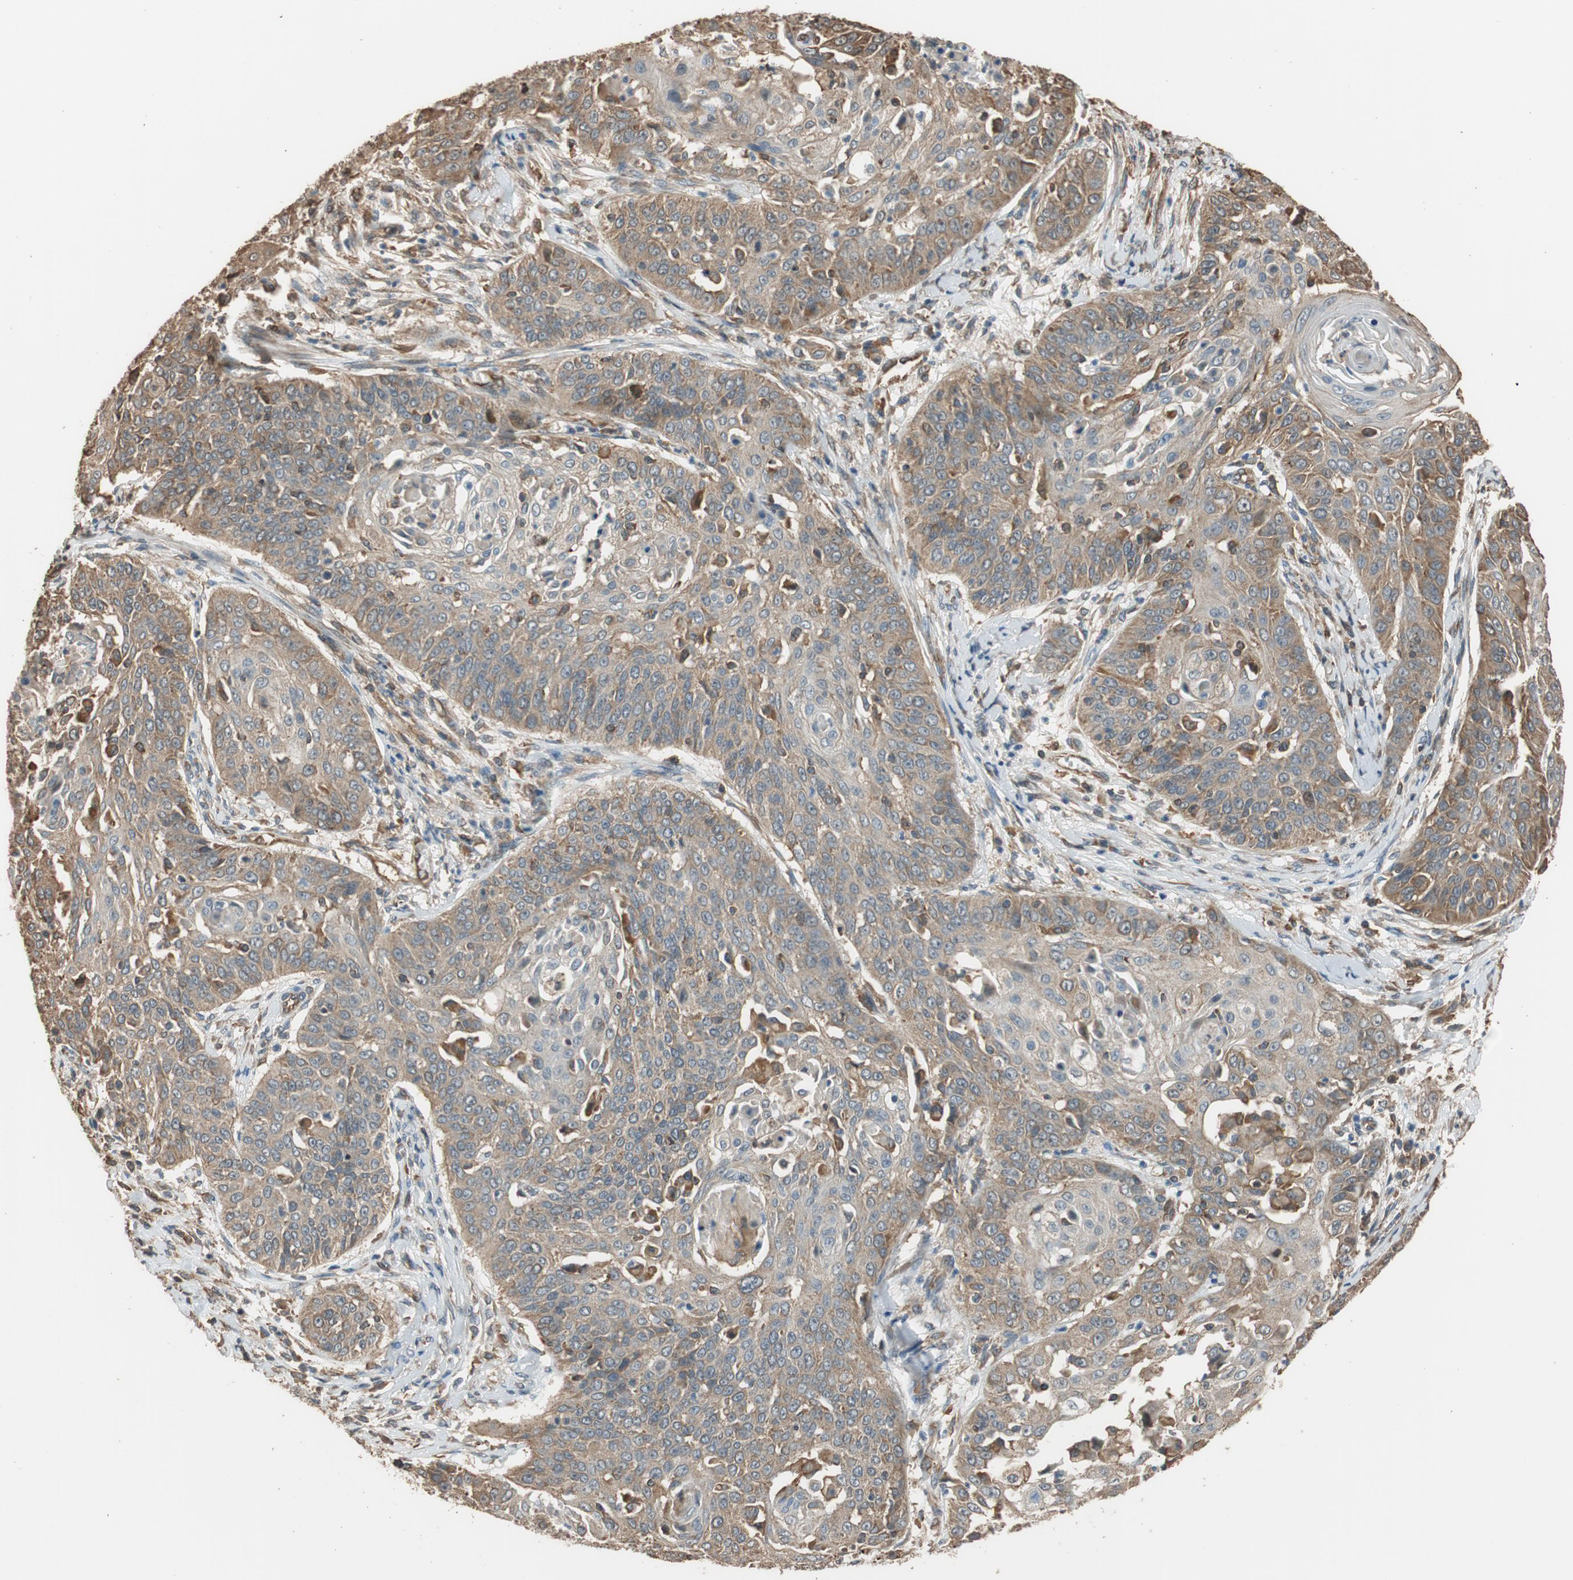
{"staining": {"intensity": "weak", "quantity": ">75%", "location": "cytoplasmic/membranous"}, "tissue": "cervical cancer", "cell_type": "Tumor cells", "image_type": "cancer", "snomed": [{"axis": "morphology", "description": "Squamous cell carcinoma, NOS"}, {"axis": "topography", "description": "Cervix"}], "caption": "Human cervical squamous cell carcinoma stained with a protein marker displays weak staining in tumor cells.", "gene": "MST1R", "patient": {"sex": "female", "age": 64}}